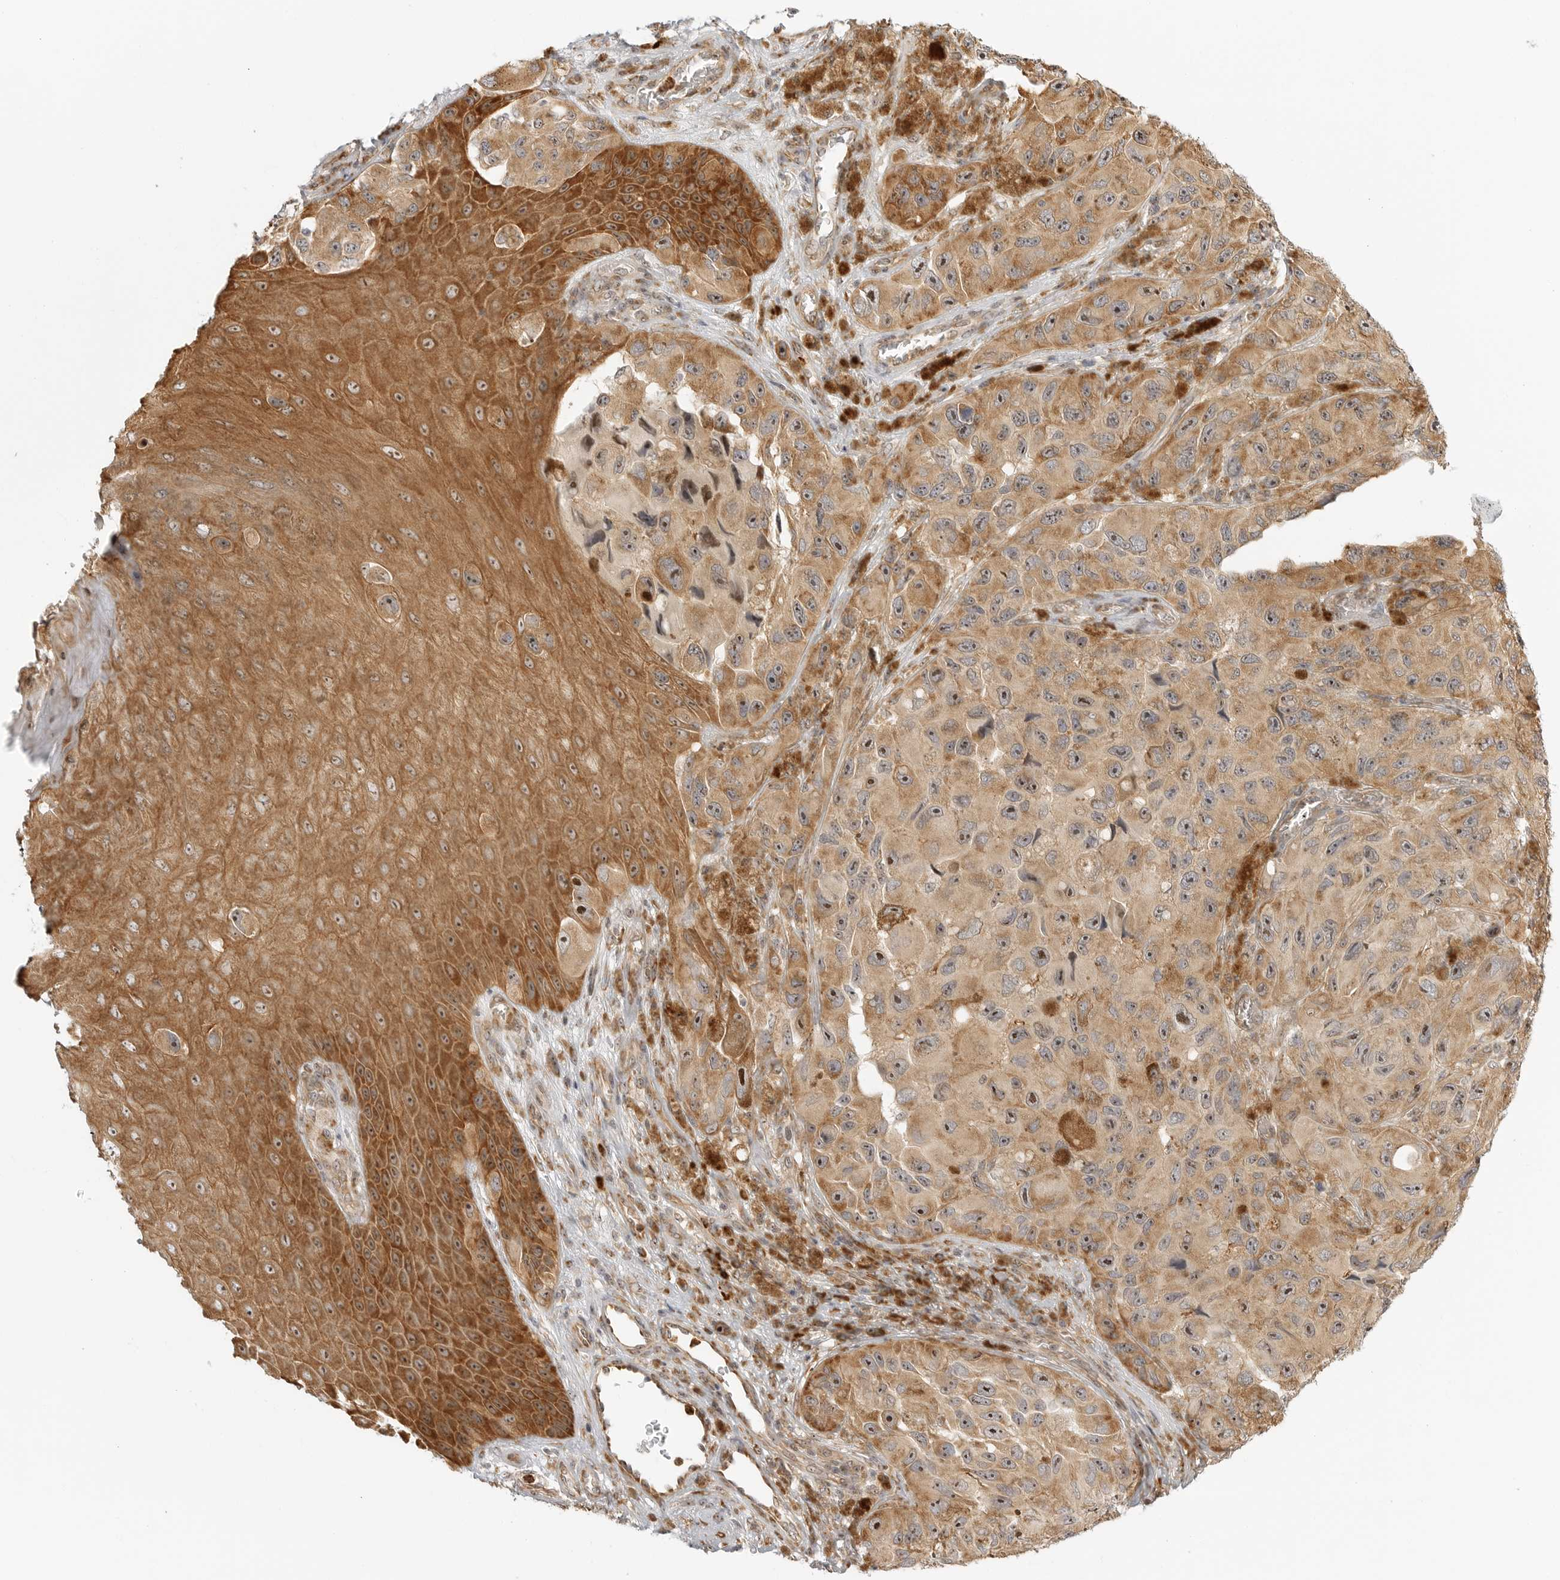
{"staining": {"intensity": "moderate", "quantity": ">75%", "location": "cytoplasmic/membranous,nuclear"}, "tissue": "melanoma", "cell_type": "Tumor cells", "image_type": "cancer", "snomed": [{"axis": "morphology", "description": "Malignant melanoma, NOS"}, {"axis": "topography", "description": "Skin"}], "caption": "High-magnification brightfield microscopy of malignant melanoma stained with DAB (brown) and counterstained with hematoxylin (blue). tumor cells exhibit moderate cytoplasmic/membranous and nuclear staining is seen in about>75% of cells. The protein of interest is stained brown, and the nuclei are stained in blue (DAB IHC with brightfield microscopy, high magnification).", "gene": "DSCC1", "patient": {"sex": "female", "age": 73}}